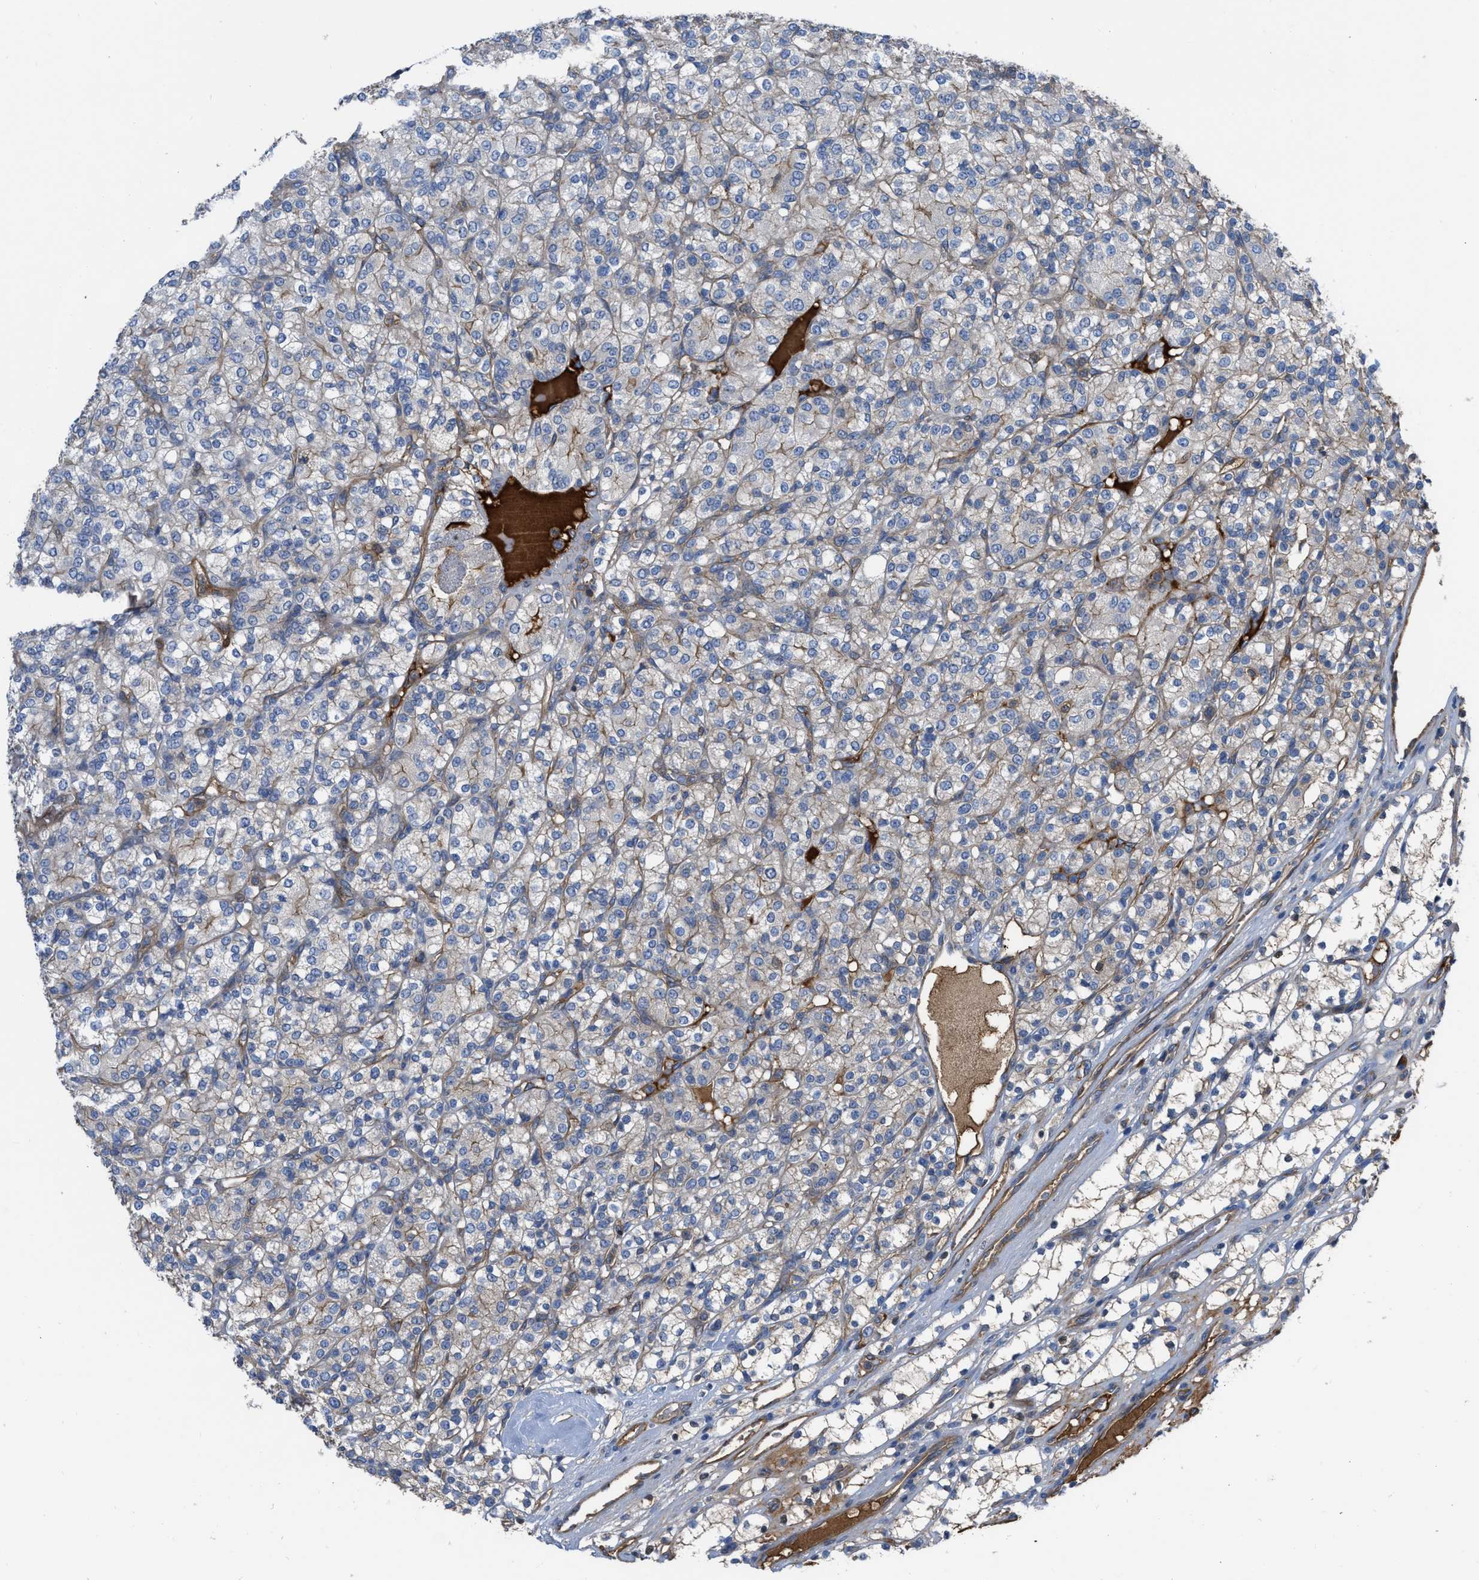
{"staining": {"intensity": "weak", "quantity": "<25%", "location": "cytoplasmic/membranous"}, "tissue": "renal cancer", "cell_type": "Tumor cells", "image_type": "cancer", "snomed": [{"axis": "morphology", "description": "Adenocarcinoma, NOS"}, {"axis": "topography", "description": "Kidney"}], "caption": "Micrograph shows no protein staining in tumor cells of renal adenocarcinoma tissue.", "gene": "TRIOBP", "patient": {"sex": "male", "age": 77}}